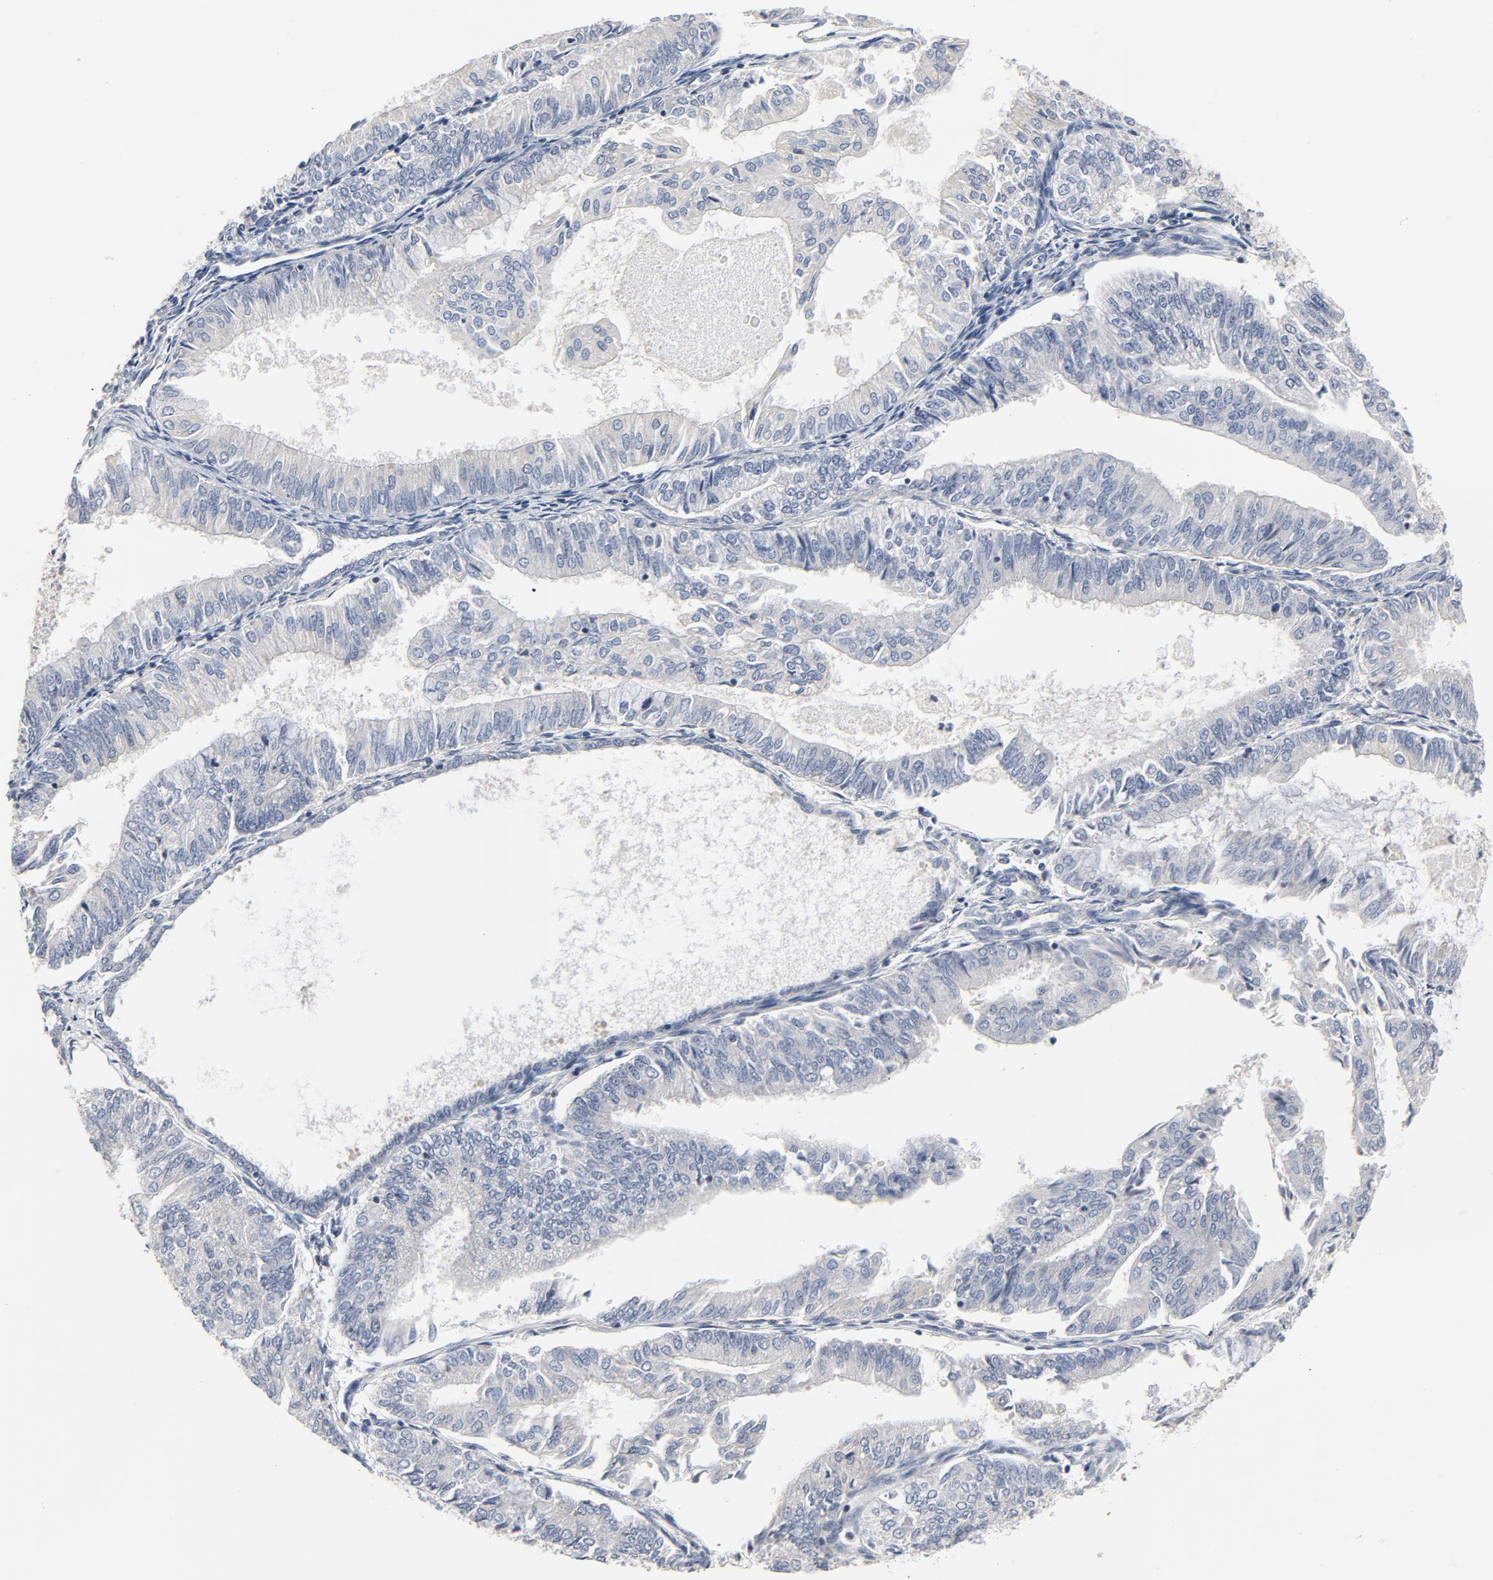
{"staining": {"intensity": "weak", "quantity": "25%-75%", "location": "cytoplasmic/membranous"}, "tissue": "endometrial cancer", "cell_type": "Tumor cells", "image_type": "cancer", "snomed": [{"axis": "morphology", "description": "Adenocarcinoma, NOS"}, {"axis": "topography", "description": "Endometrium"}], "caption": "Immunohistochemical staining of human endometrial cancer (adenocarcinoma) displays low levels of weak cytoplasmic/membranous protein expression in approximately 25%-75% of tumor cells. (Brightfield microscopy of DAB IHC at high magnification).", "gene": "C14orf119", "patient": {"sex": "female", "age": 59}}